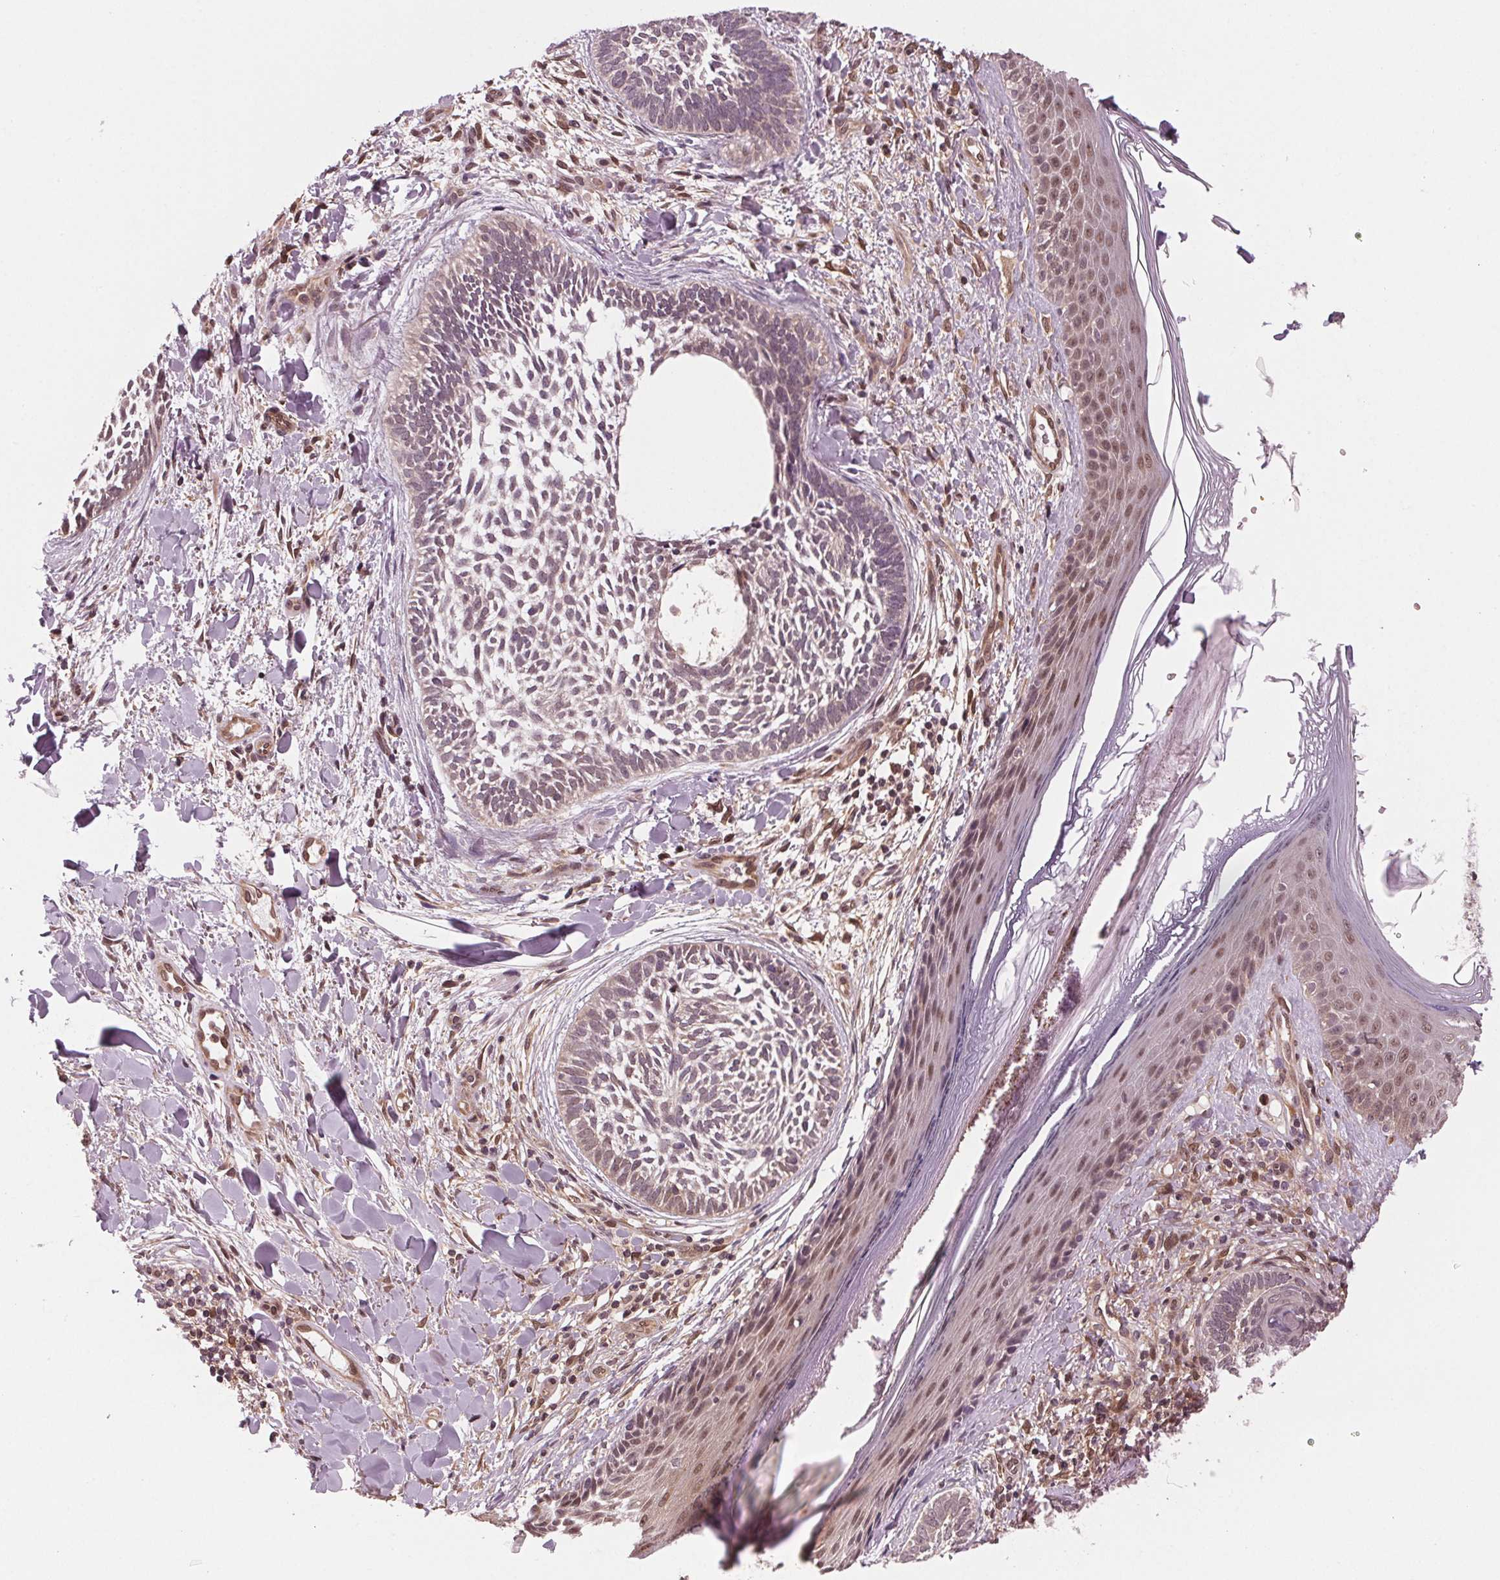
{"staining": {"intensity": "negative", "quantity": "none", "location": "none"}, "tissue": "skin cancer", "cell_type": "Tumor cells", "image_type": "cancer", "snomed": [{"axis": "morphology", "description": "Normal tissue, NOS"}, {"axis": "morphology", "description": "Basal cell carcinoma"}, {"axis": "topography", "description": "Skin"}], "caption": "DAB immunohistochemical staining of skin cancer (basal cell carcinoma) reveals no significant staining in tumor cells. The staining is performed using DAB (3,3'-diaminobenzidine) brown chromogen with nuclei counter-stained in using hematoxylin.", "gene": "STAT3", "patient": {"sex": "male", "age": 46}}